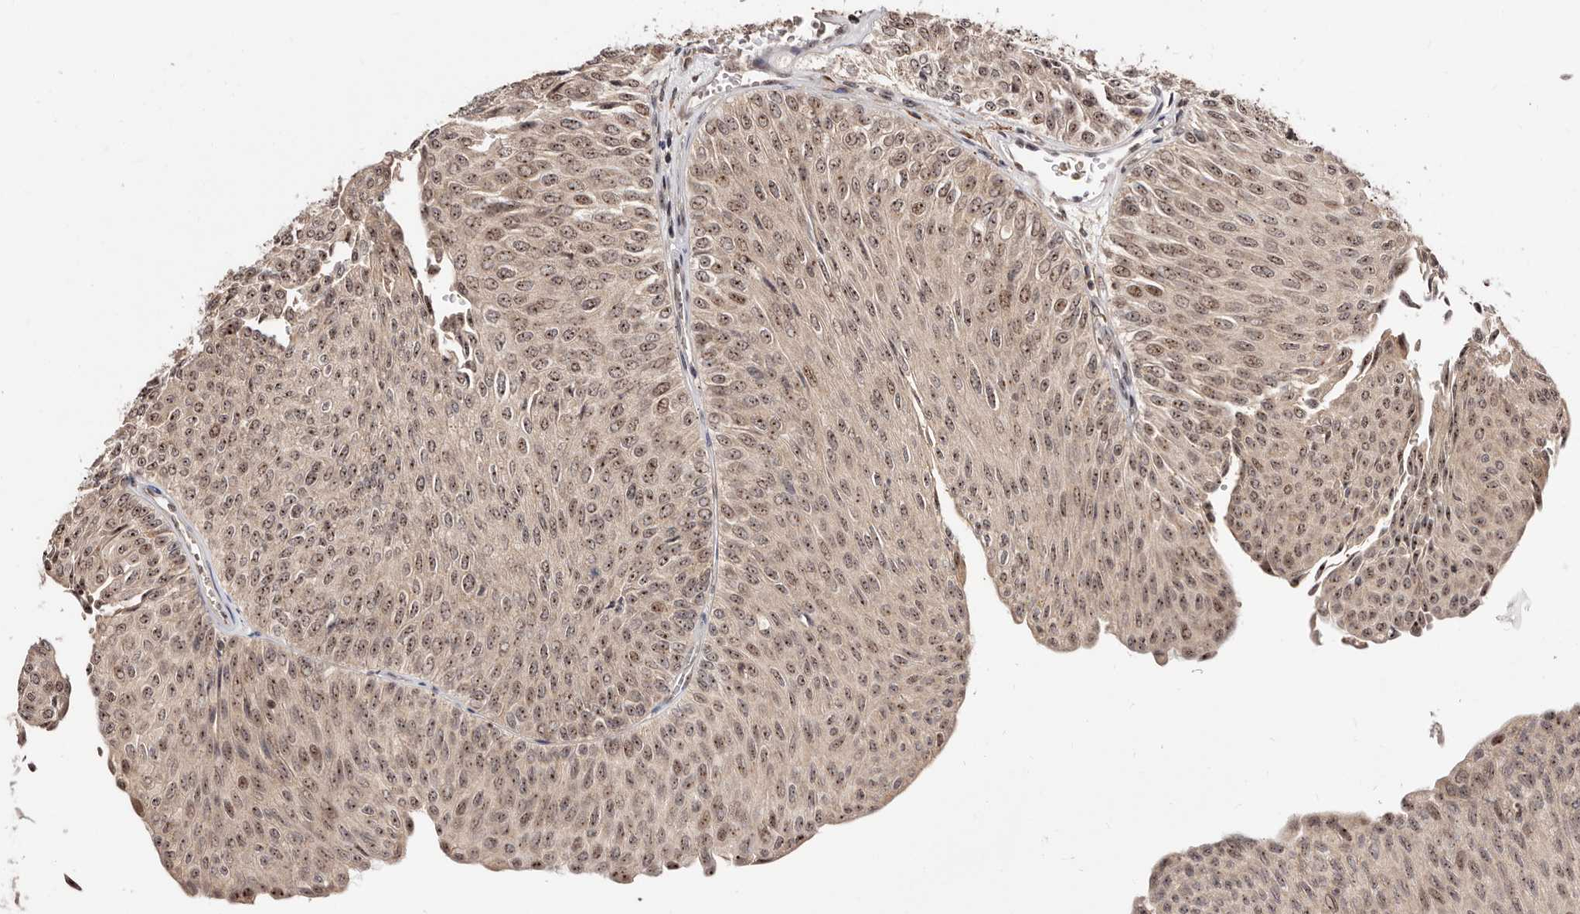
{"staining": {"intensity": "moderate", "quantity": ">75%", "location": "nuclear"}, "tissue": "urothelial cancer", "cell_type": "Tumor cells", "image_type": "cancer", "snomed": [{"axis": "morphology", "description": "Urothelial carcinoma, Low grade"}, {"axis": "topography", "description": "Urinary bladder"}], "caption": "Urothelial carcinoma (low-grade) stained with DAB (3,3'-diaminobenzidine) IHC reveals medium levels of moderate nuclear expression in about >75% of tumor cells. The staining is performed using DAB brown chromogen to label protein expression. The nuclei are counter-stained blue using hematoxylin.", "gene": "APOL6", "patient": {"sex": "male", "age": 78}}